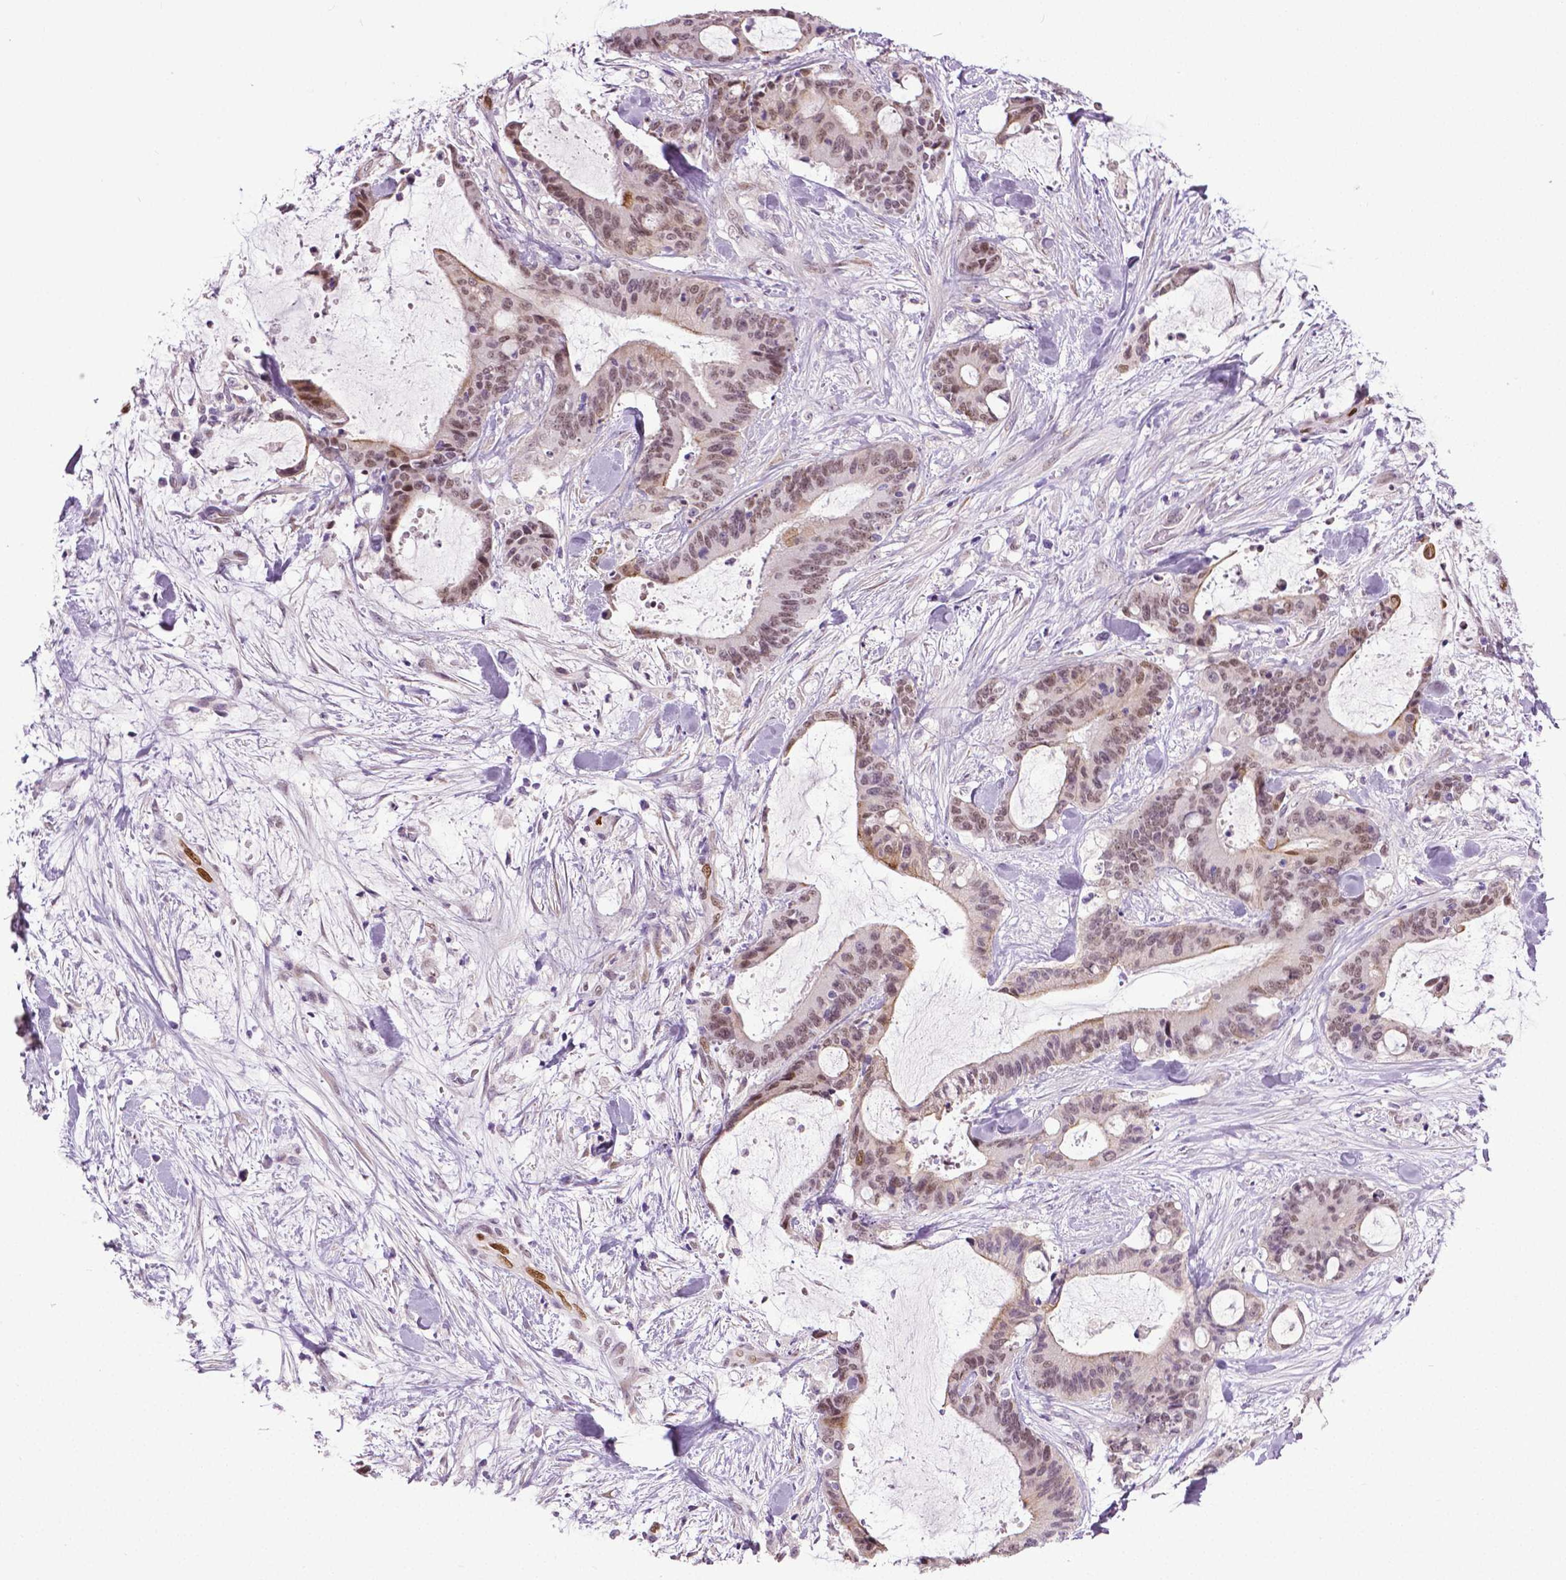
{"staining": {"intensity": "weak", "quantity": ">75%", "location": "nuclear"}, "tissue": "liver cancer", "cell_type": "Tumor cells", "image_type": "cancer", "snomed": [{"axis": "morphology", "description": "Cholangiocarcinoma"}, {"axis": "topography", "description": "Liver"}], "caption": "Immunohistochemical staining of liver cholangiocarcinoma reveals weak nuclear protein positivity in about >75% of tumor cells. The protein is stained brown, and the nuclei are stained in blue (DAB (3,3'-diaminobenzidine) IHC with brightfield microscopy, high magnification).", "gene": "PTGER3", "patient": {"sex": "female", "age": 73}}